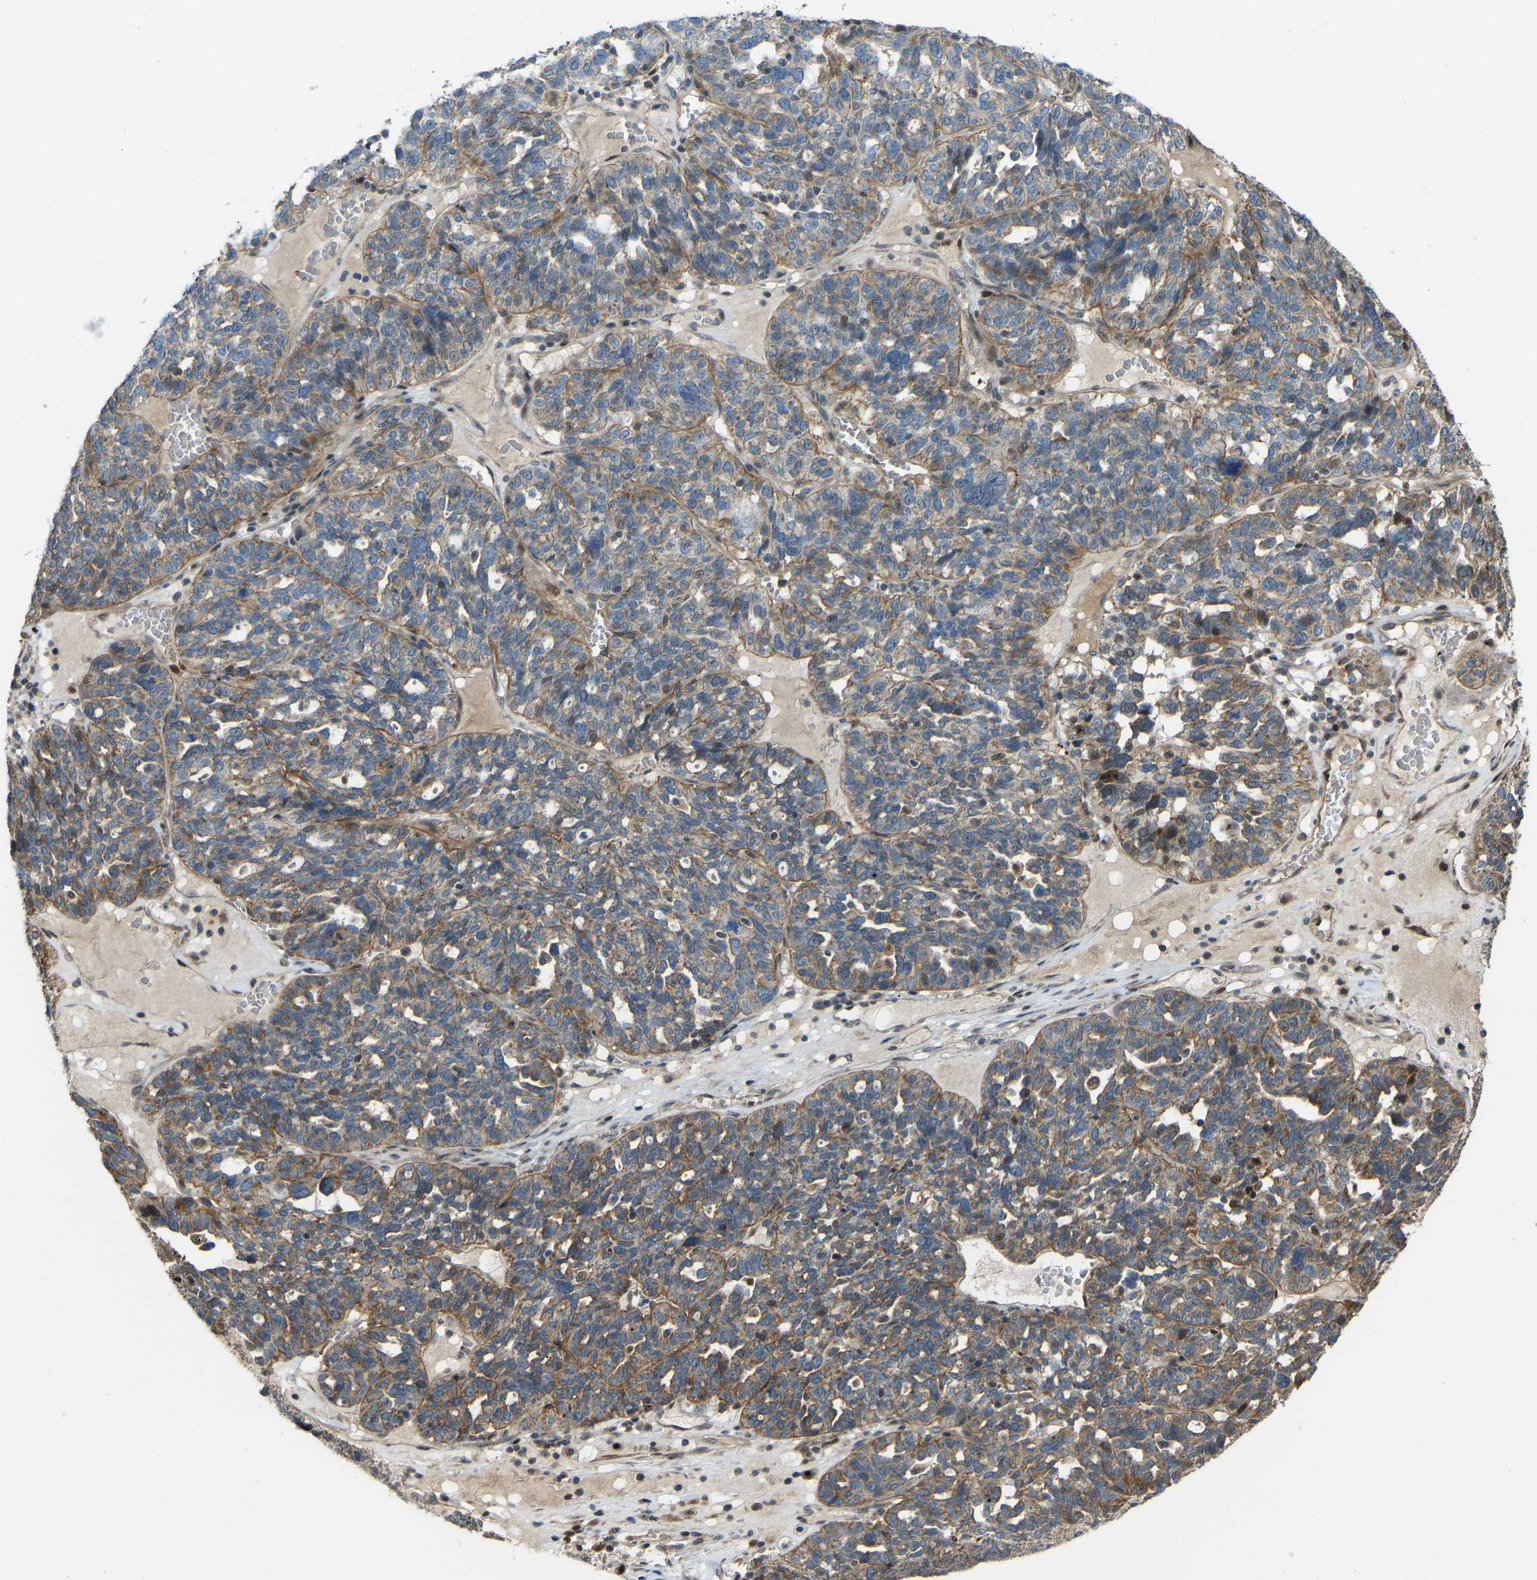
{"staining": {"intensity": "moderate", "quantity": ">75%", "location": "cytoplasmic/membranous"}, "tissue": "ovarian cancer", "cell_type": "Tumor cells", "image_type": "cancer", "snomed": [{"axis": "morphology", "description": "Cystadenocarcinoma, serous, NOS"}, {"axis": "topography", "description": "Ovary"}], "caption": "Tumor cells reveal medium levels of moderate cytoplasmic/membranous staining in approximately >75% of cells in serous cystadenocarcinoma (ovarian).", "gene": "C21orf91", "patient": {"sex": "female", "age": 59}}